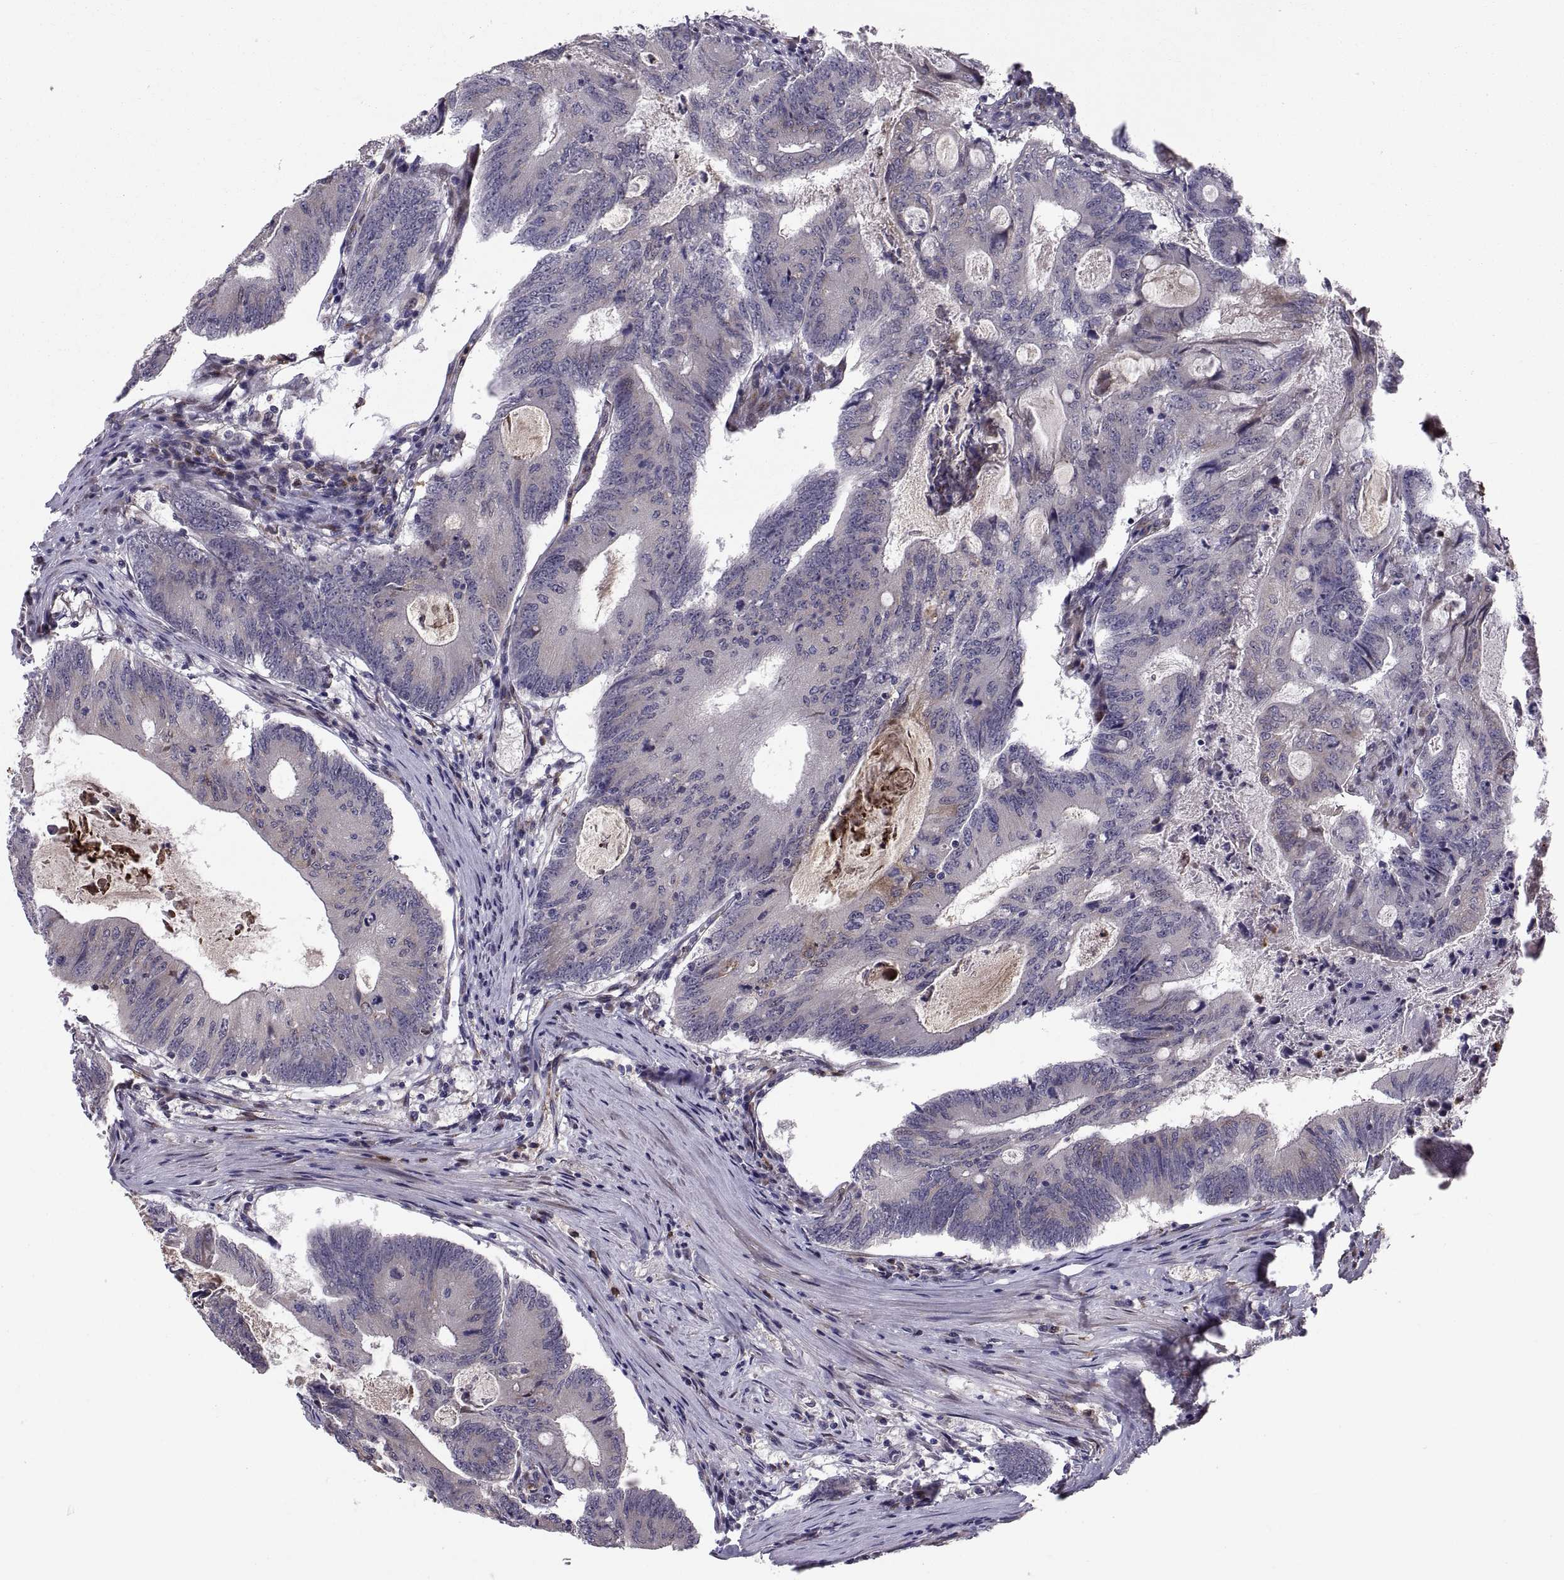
{"staining": {"intensity": "negative", "quantity": "none", "location": "none"}, "tissue": "colorectal cancer", "cell_type": "Tumor cells", "image_type": "cancer", "snomed": [{"axis": "morphology", "description": "Adenocarcinoma, NOS"}, {"axis": "topography", "description": "Colon"}], "caption": "There is no significant staining in tumor cells of adenocarcinoma (colorectal).", "gene": "TESC", "patient": {"sex": "female", "age": 70}}